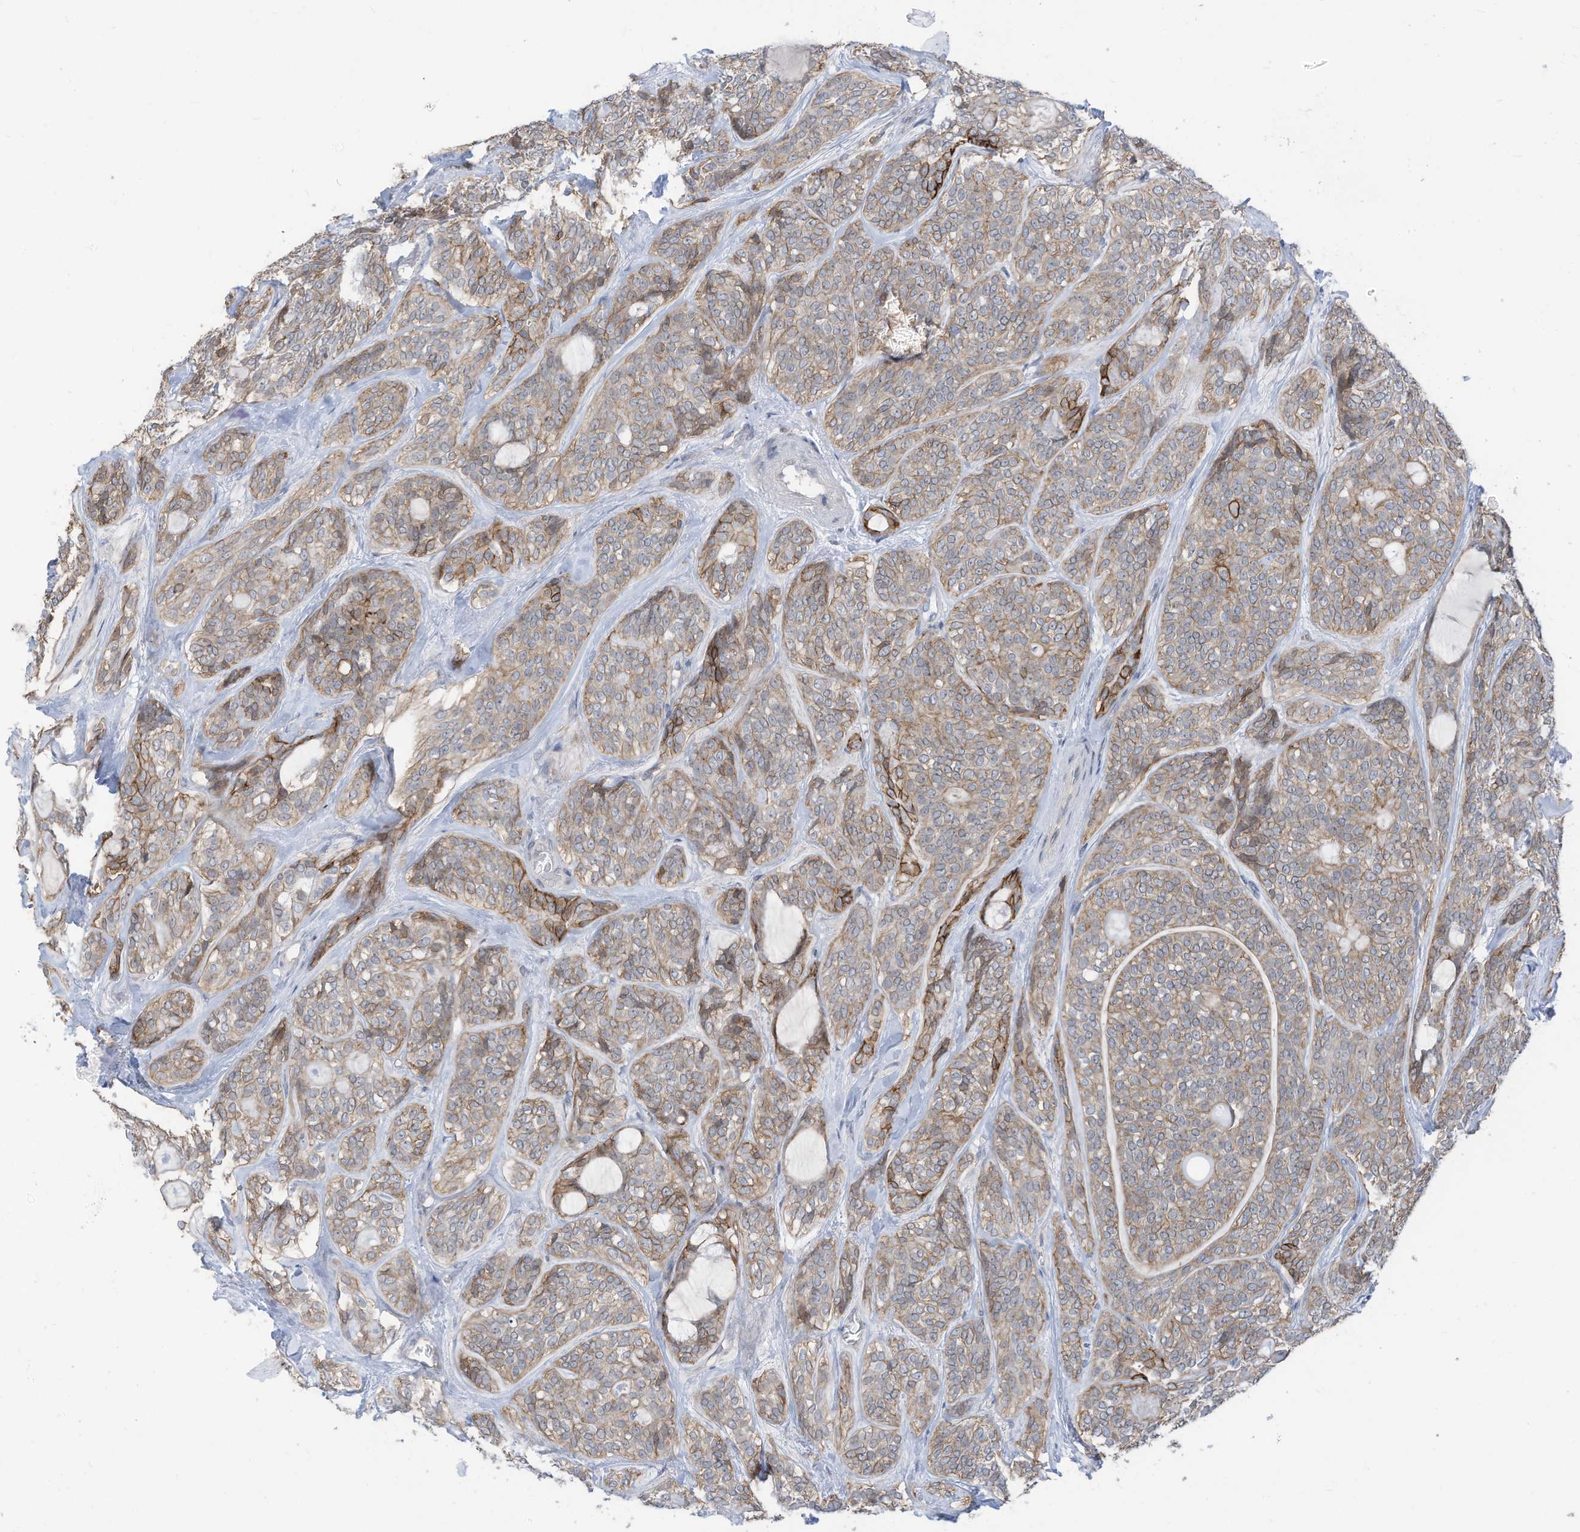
{"staining": {"intensity": "weak", "quantity": ">75%", "location": "cytoplasmic/membranous"}, "tissue": "head and neck cancer", "cell_type": "Tumor cells", "image_type": "cancer", "snomed": [{"axis": "morphology", "description": "Adenocarcinoma, NOS"}, {"axis": "topography", "description": "Head-Neck"}], "caption": "Adenocarcinoma (head and neck) tissue displays weak cytoplasmic/membranous expression in approximately >75% of tumor cells", "gene": "SLC1A5", "patient": {"sex": "male", "age": 66}}